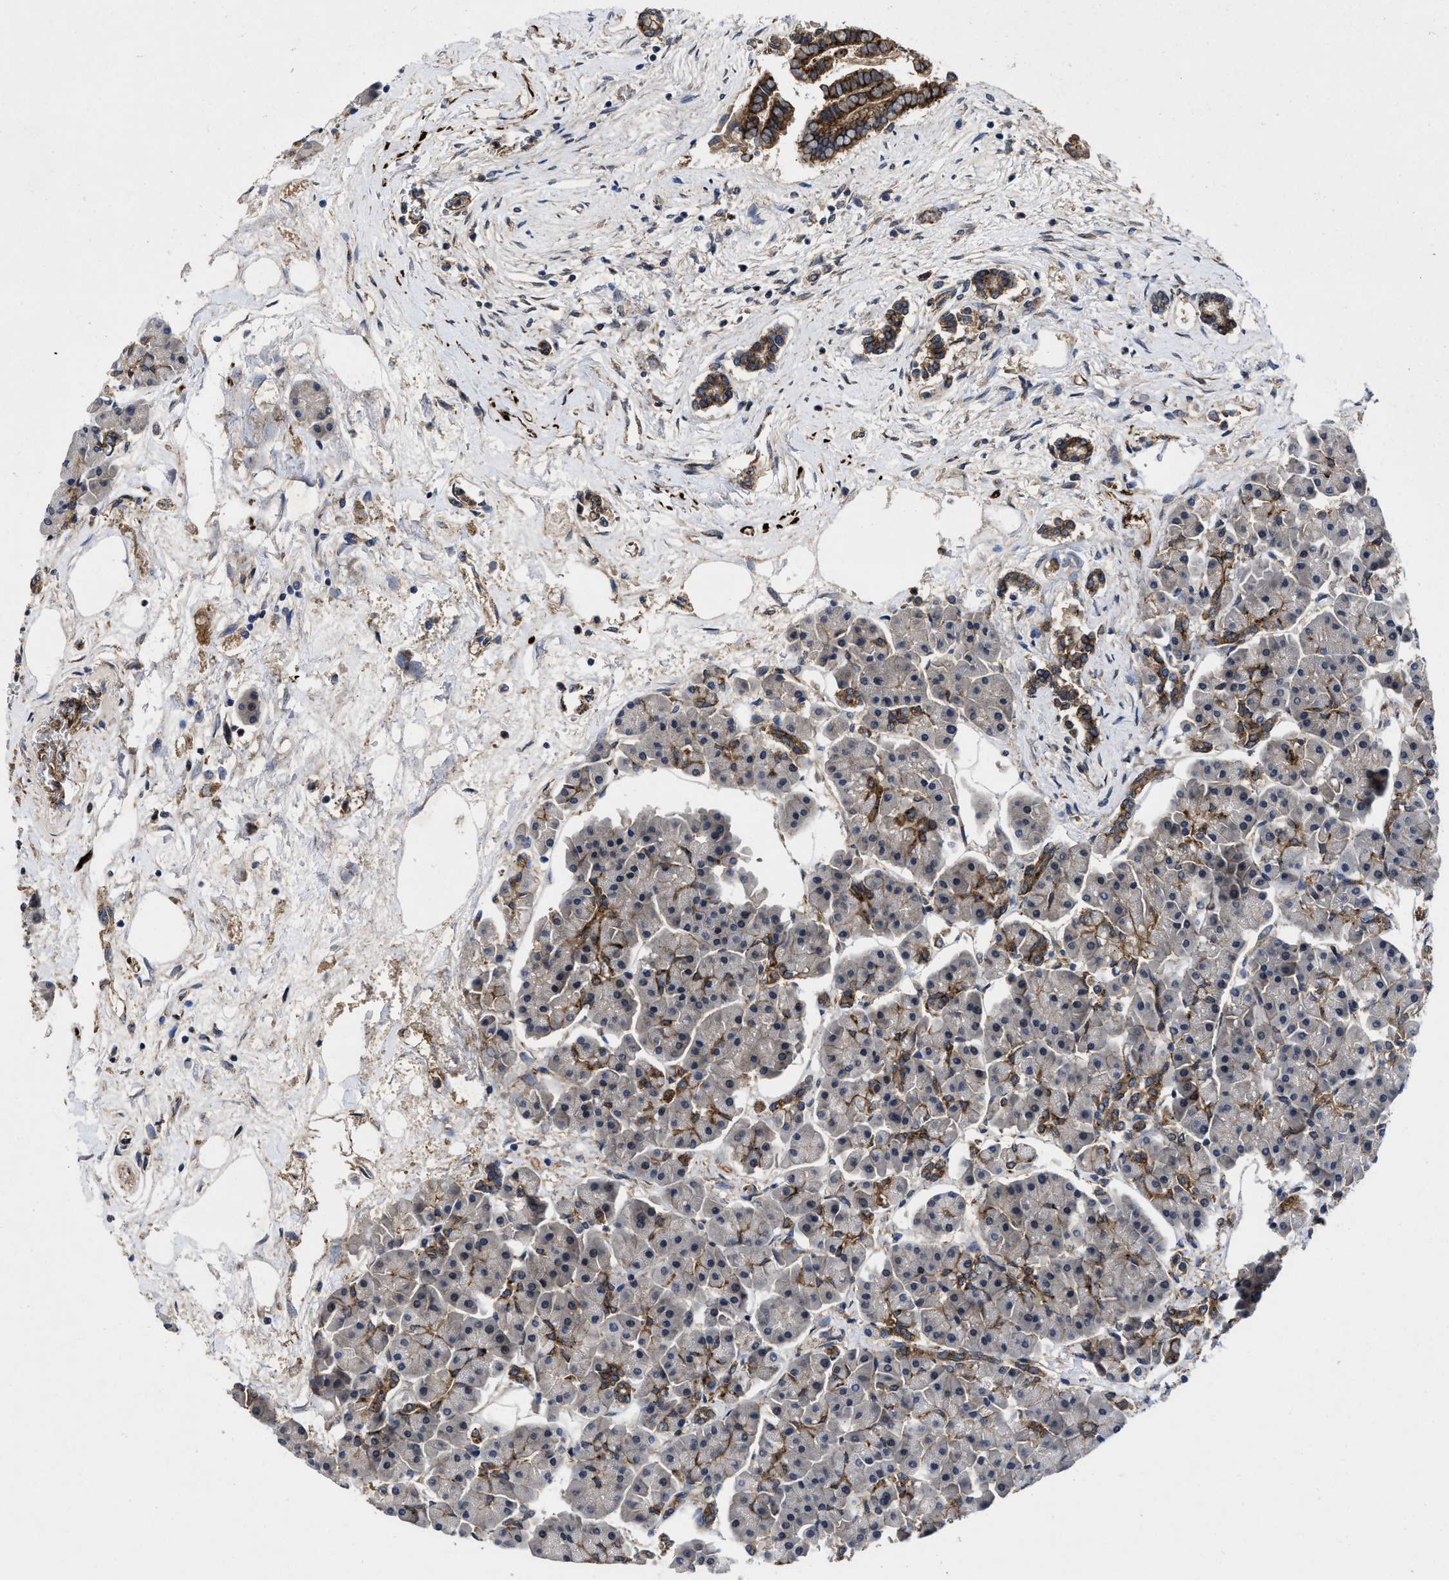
{"staining": {"intensity": "moderate", "quantity": "<25%", "location": "cytoplasmic/membranous"}, "tissue": "pancreas", "cell_type": "Exocrine glandular cells", "image_type": "normal", "snomed": [{"axis": "morphology", "description": "Normal tissue, NOS"}, {"axis": "topography", "description": "Pancreas"}], "caption": "Unremarkable pancreas was stained to show a protein in brown. There is low levels of moderate cytoplasmic/membranous staining in about <25% of exocrine glandular cells.", "gene": "PKD2", "patient": {"sex": "female", "age": 70}}